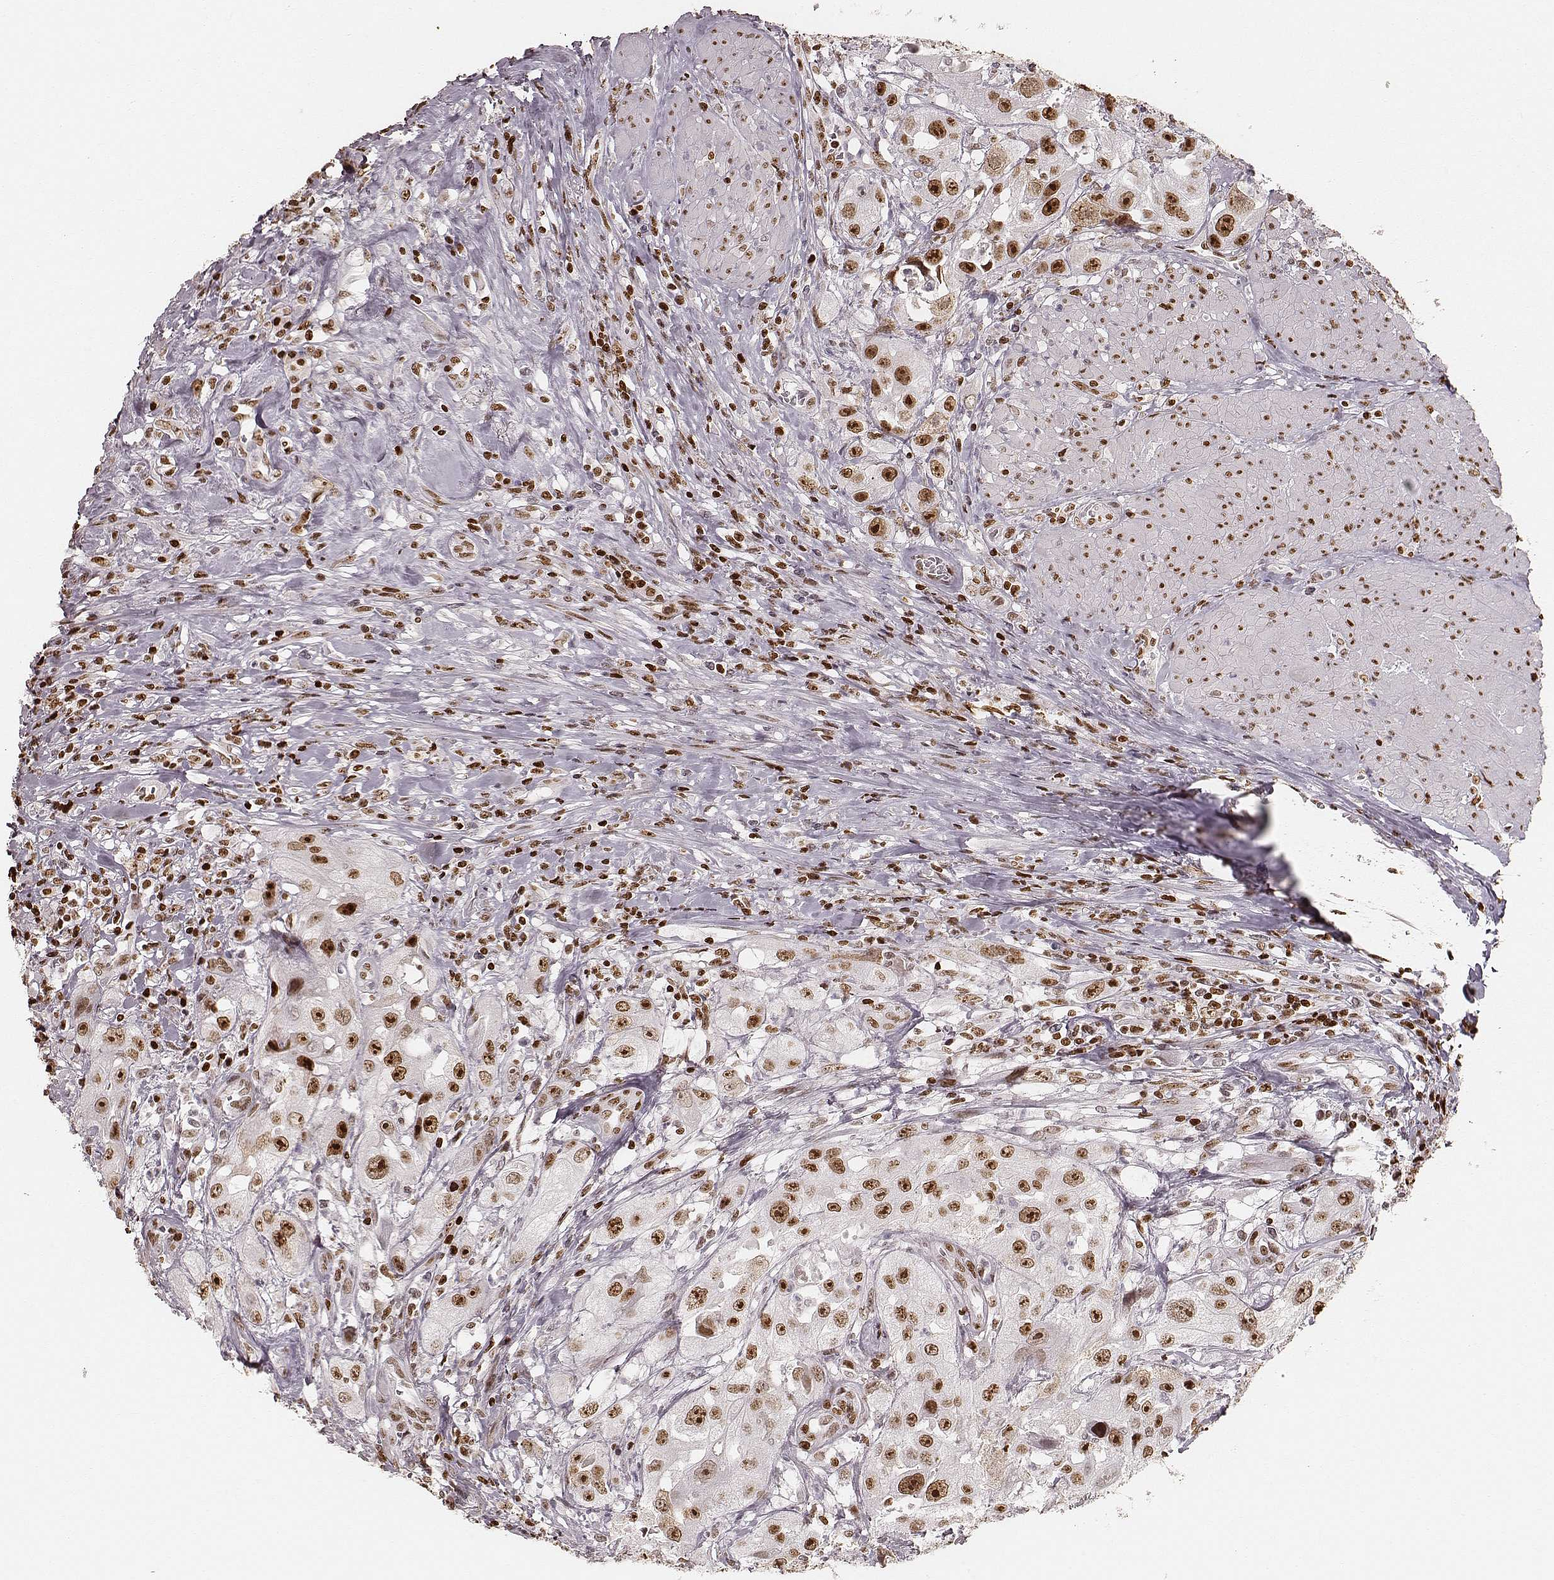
{"staining": {"intensity": "strong", "quantity": ">75%", "location": "nuclear"}, "tissue": "urothelial cancer", "cell_type": "Tumor cells", "image_type": "cancer", "snomed": [{"axis": "morphology", "description": "Urothelial carcinoma, High grade"}, {"axis": "topography", "description": "Urinary bladder"}], "caption": "Tumor cells display high levels of strong nuclear positivity in about >75% of cells in high-grade urothelial carcinoma.", "gene": "PARP1", "patient": {"sex": "male", "age": 79}}